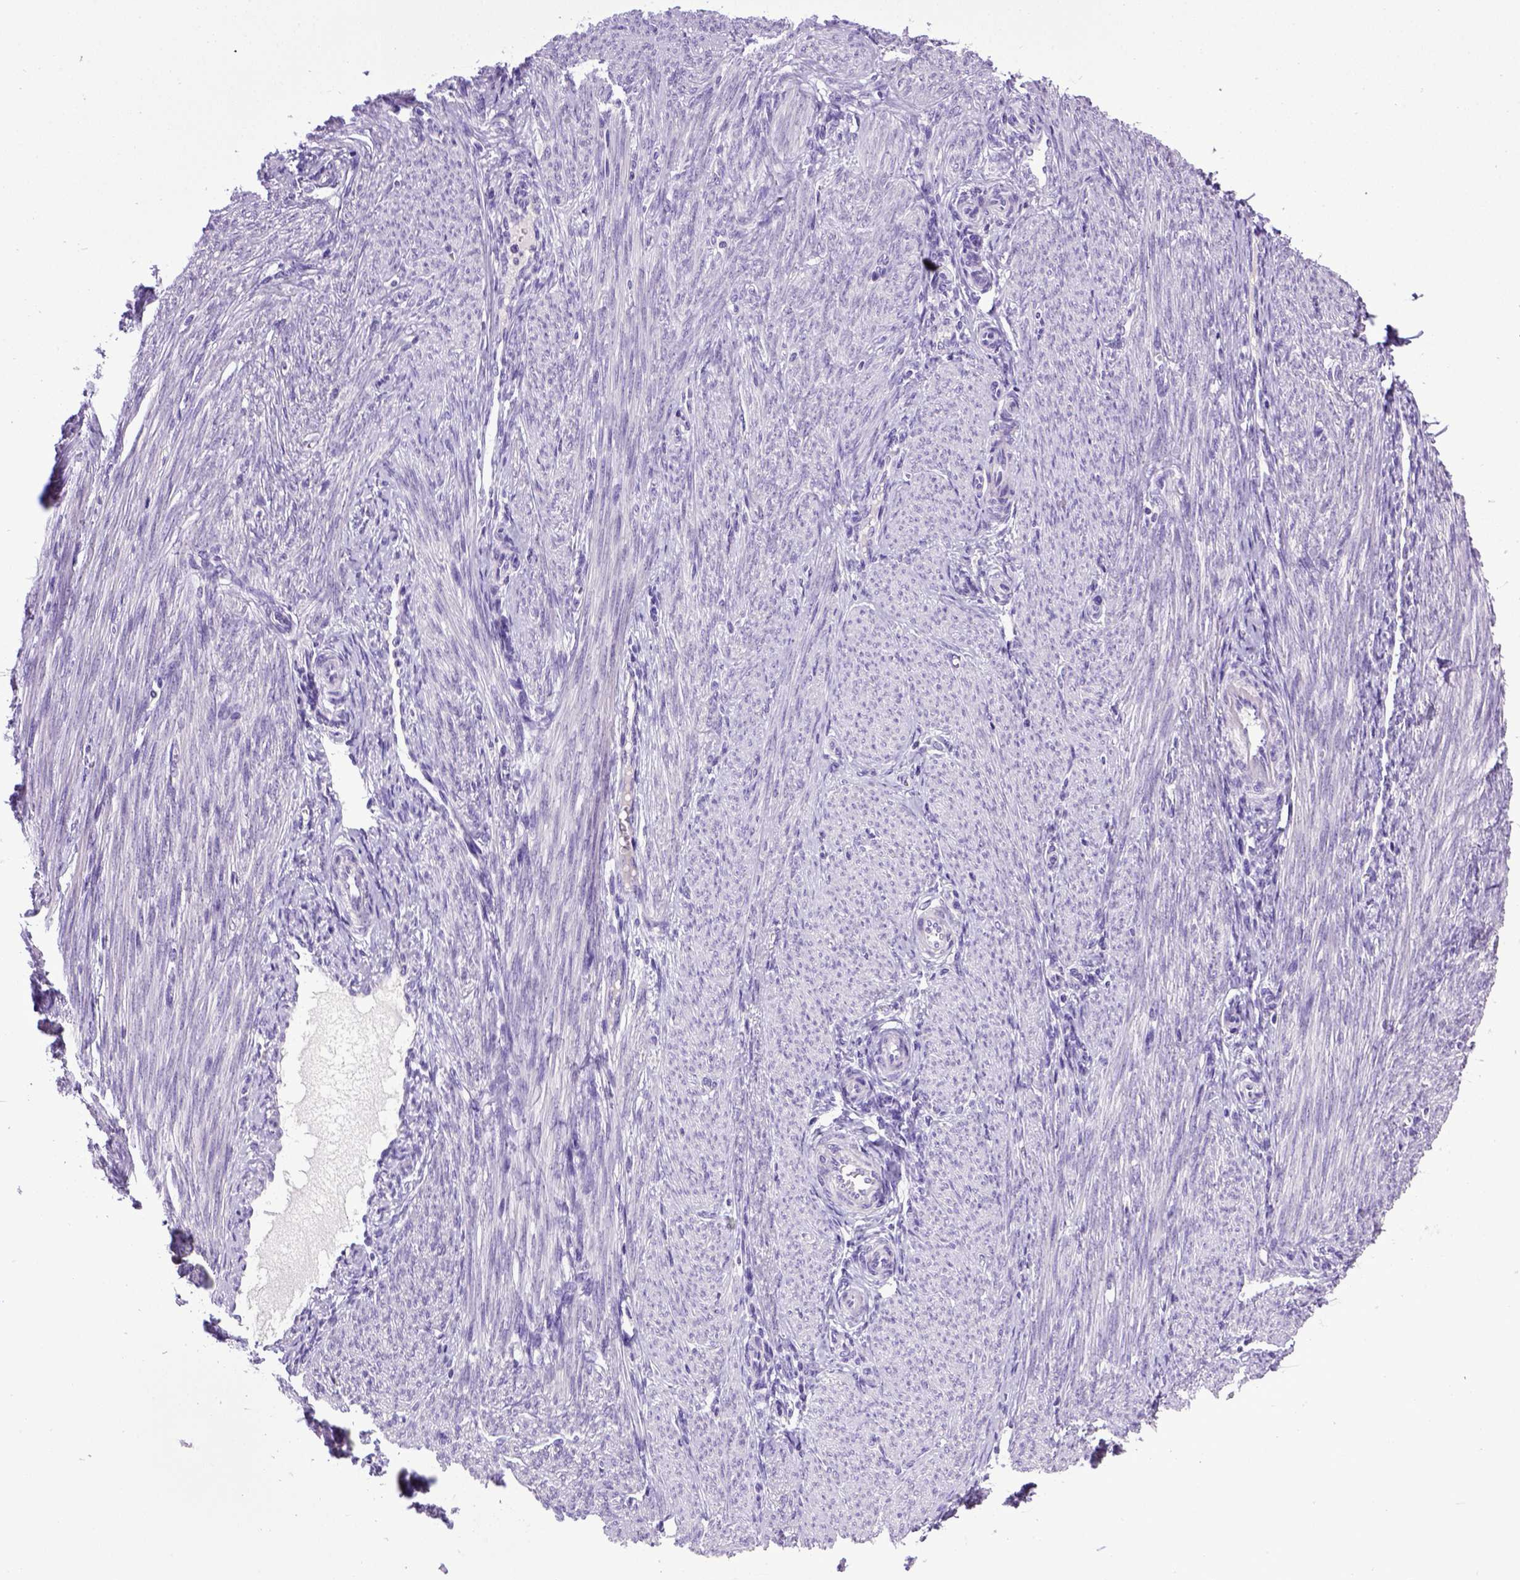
{"staining": {"intensity": "negative", "quantity": "none", "location": "none"}, "tissue": "endometrium", "cell_type": "Cells in endometrial stroma", "image_type": "normal", "snomed": [{"axis": "morphology", "description": "Normal tissue, NOS"}, {"axis": "topography", "description": "Endometrium"}], "caption": "Cells in endometrial stroma are negative for brown protein staining in benign endometrium. (Immunohistochemistry, brightfield microscopy, high magnification).", "gene": "CDH1", "patient": {"sex": "female", "age": 39}}